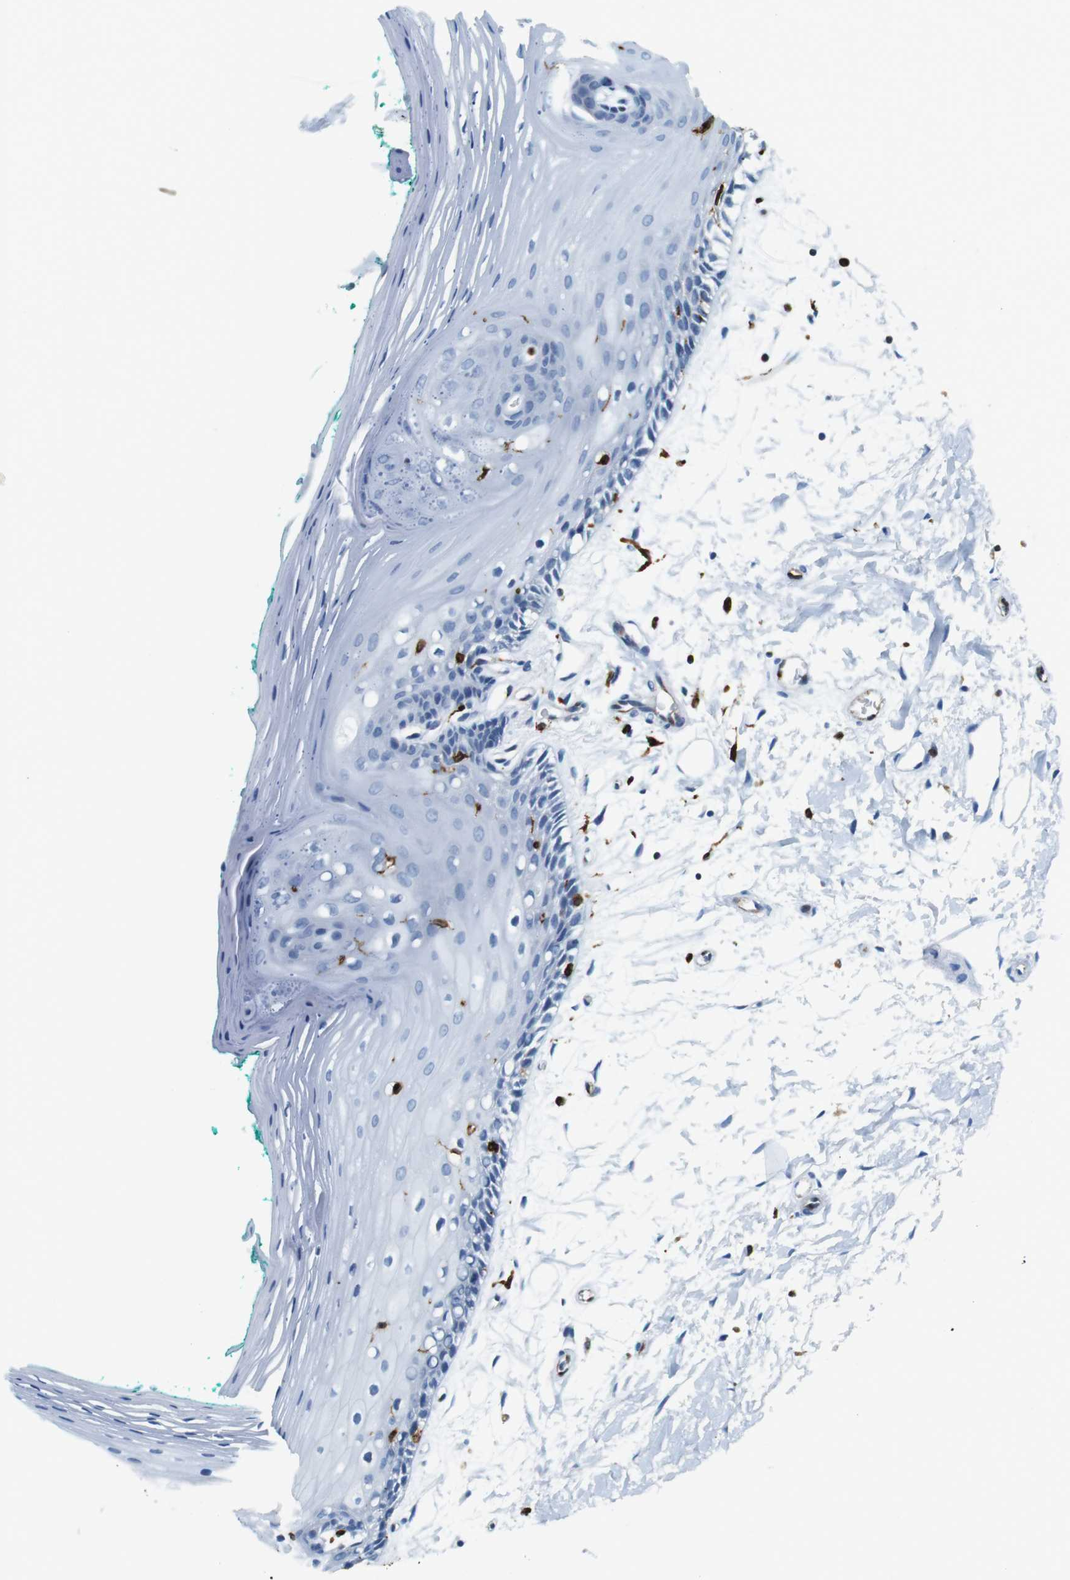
{"staining": {"intensity": "negative", "quantity": "none", "location": "none"}, "tissue": "oral mucosa", "cell_type": "Squamous epithelial cells", "image_type": "normal", "snomed": [{"axis": "morphology", "description": "Normal tissue, NOS"}, {"axis": "topography", "description": "Skeletal muscle"}, {"axis": "topography", "description": "Oral tissue"}, {"axis": "topography", "description": "Peripheral nerve tissue"}], "caption": "The photomicrograph exhibits no significant staining in squamous epithelial cells of oral mucosa.", "gene": "CIITA", "patient": {"sex": "female", "age": 84}}